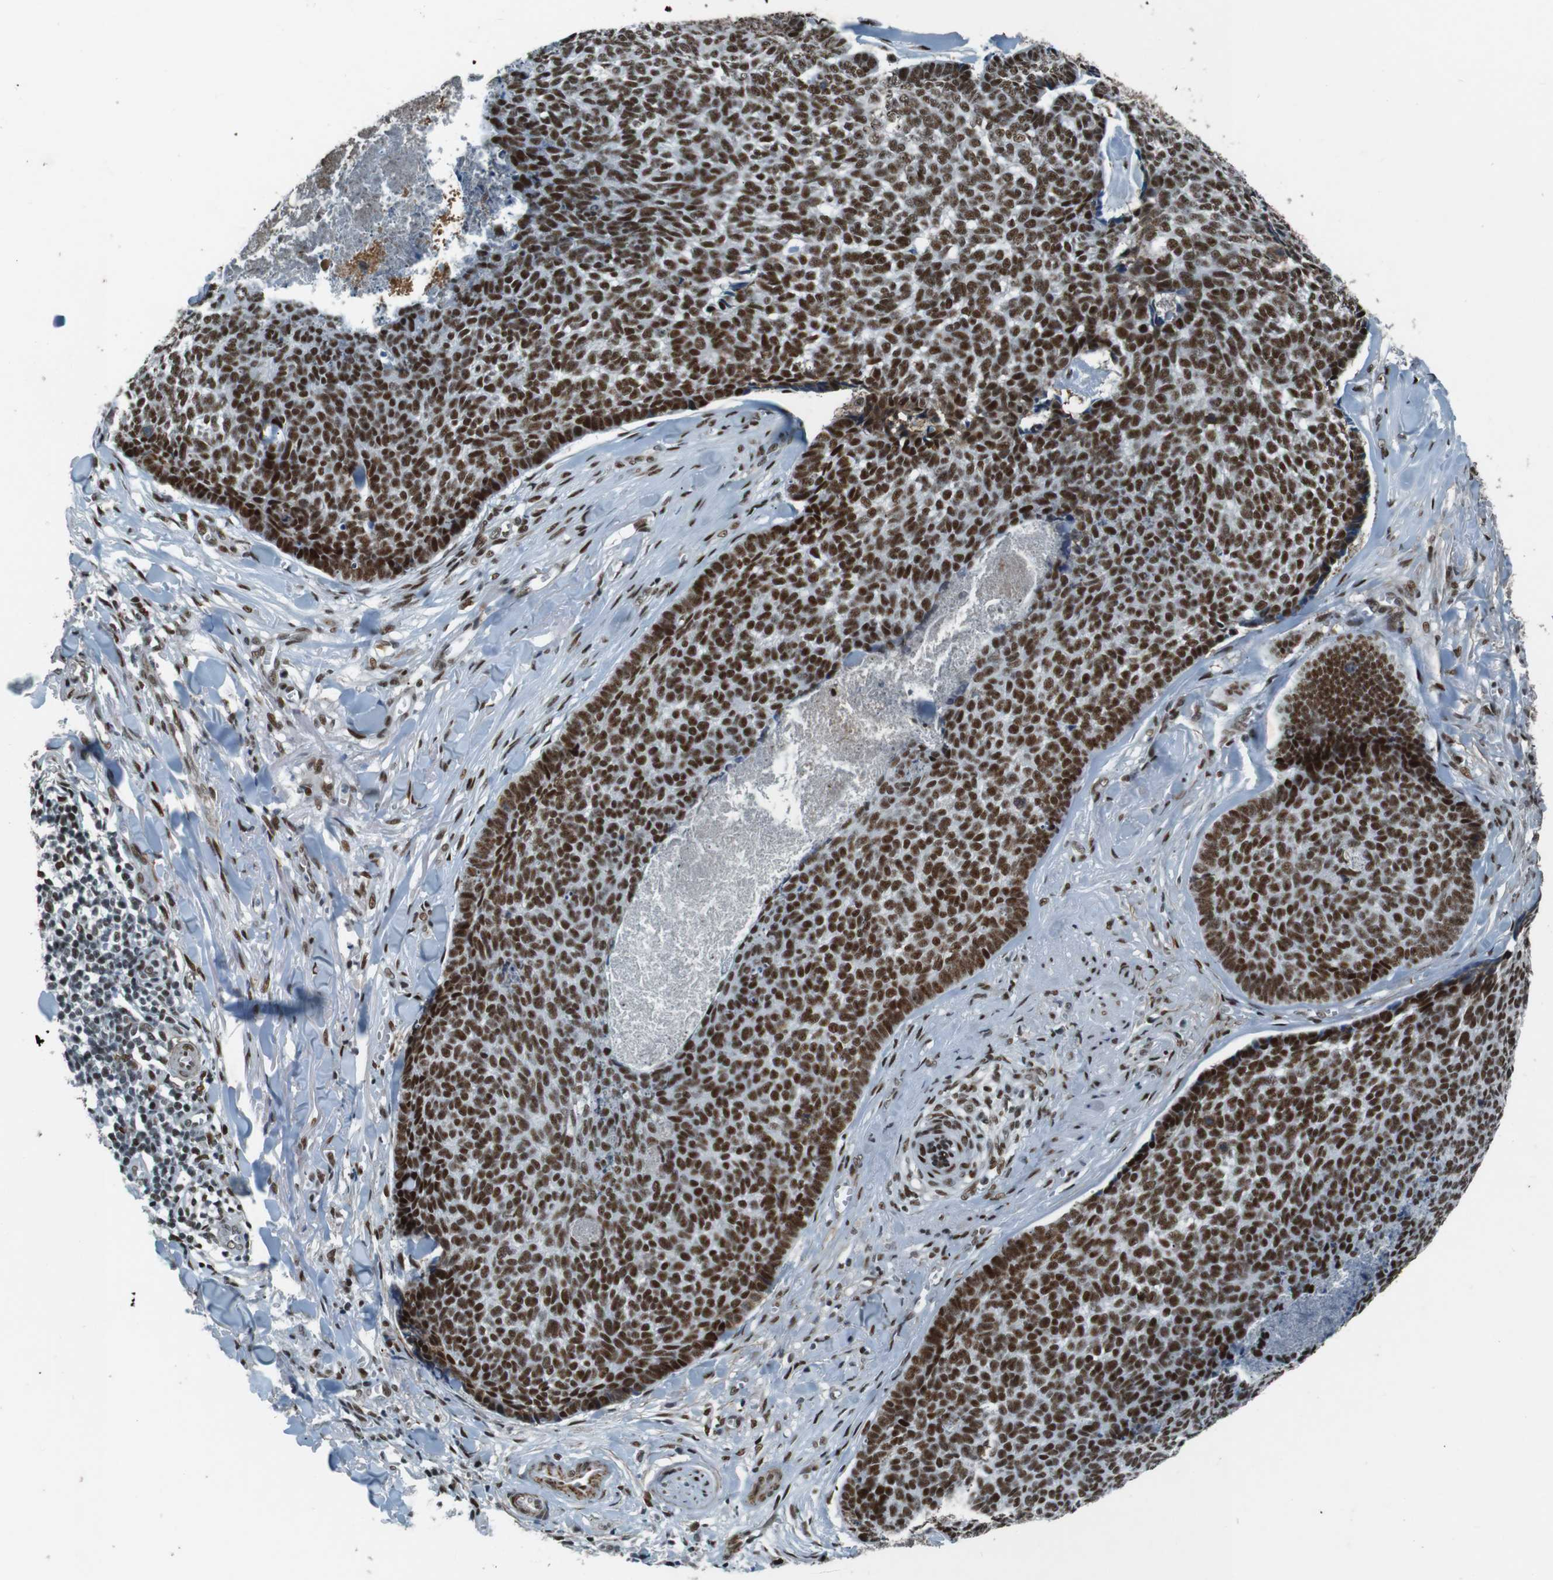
{"staining": {"intensity": "strong", "quantity": ">75%", "location": "nuclear"}, "tissue": "skin cancer", "cell_type": "Tumor cells", "image_type": "cancer", "snomed": [{"axis": "morphology", "description": "Basal cell carcinoma"}, {"axis": "topography", "description": "Skin"}], "caption": "The image displays staining of skin basal cell carcinoma, revealing strong nuclear protein positivity (brown color) within tumor cells.", "gene": "HEXIM1", "patient": {"sex": "male", "age": 84}}